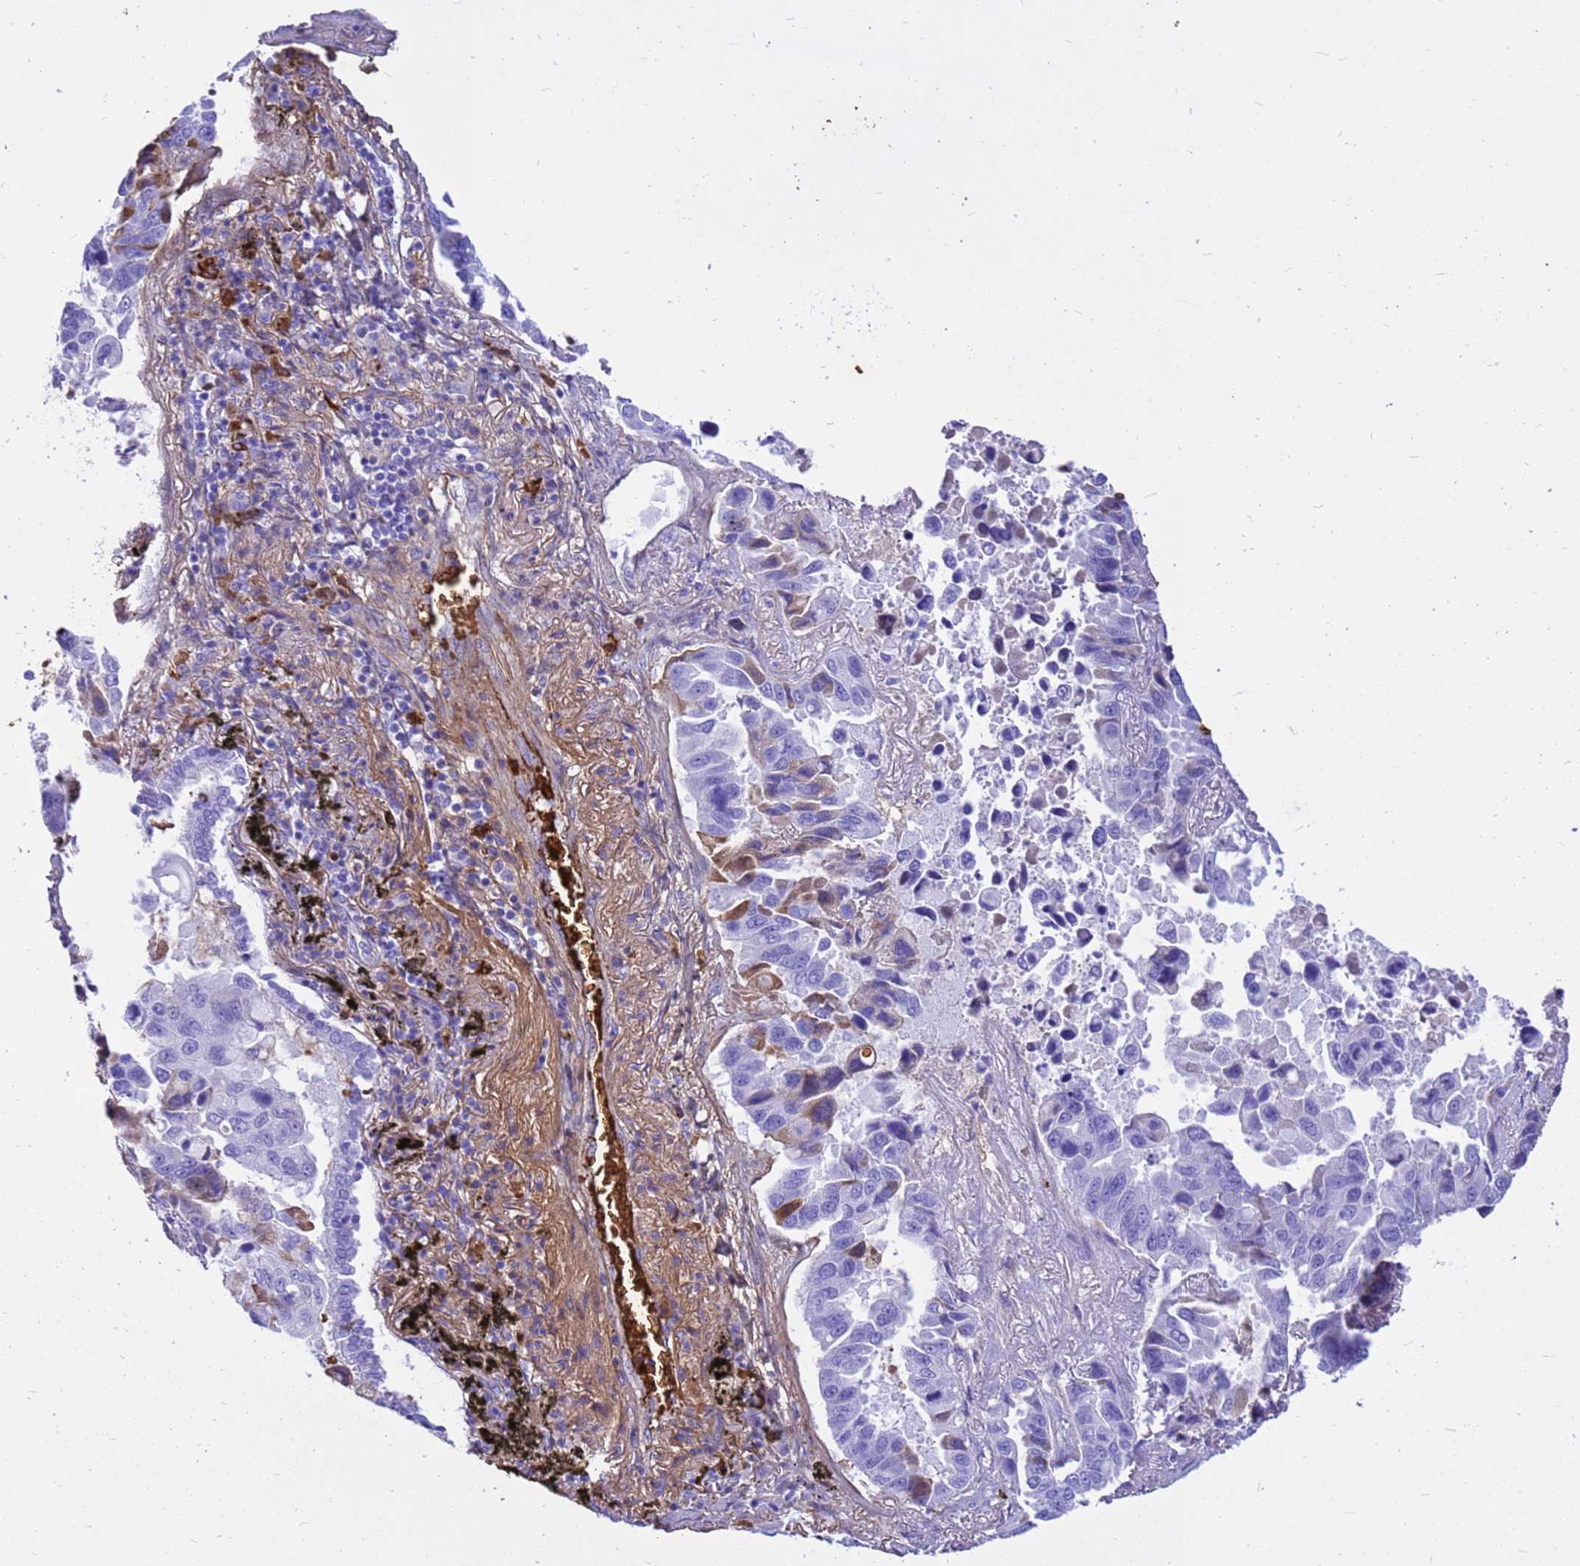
{"staining": {"intensity": "negative", "quantity": "none", "location": "none"}, "tissue": "lung cancer", "cell_type": "Tumor cells", "image_type": "cancer", "snomed": [{"axis": "morphology", "description": "Adenocarcinoma, NOS"}, {"axis": "topography", "description": "Lung"}], "caption": "Lung adenocarcinoma was stained to show a protein in brown. There is no significant expression in tumor cells.", "gene": "HBA2", "patient": {"sex": "male", "age": 64}}